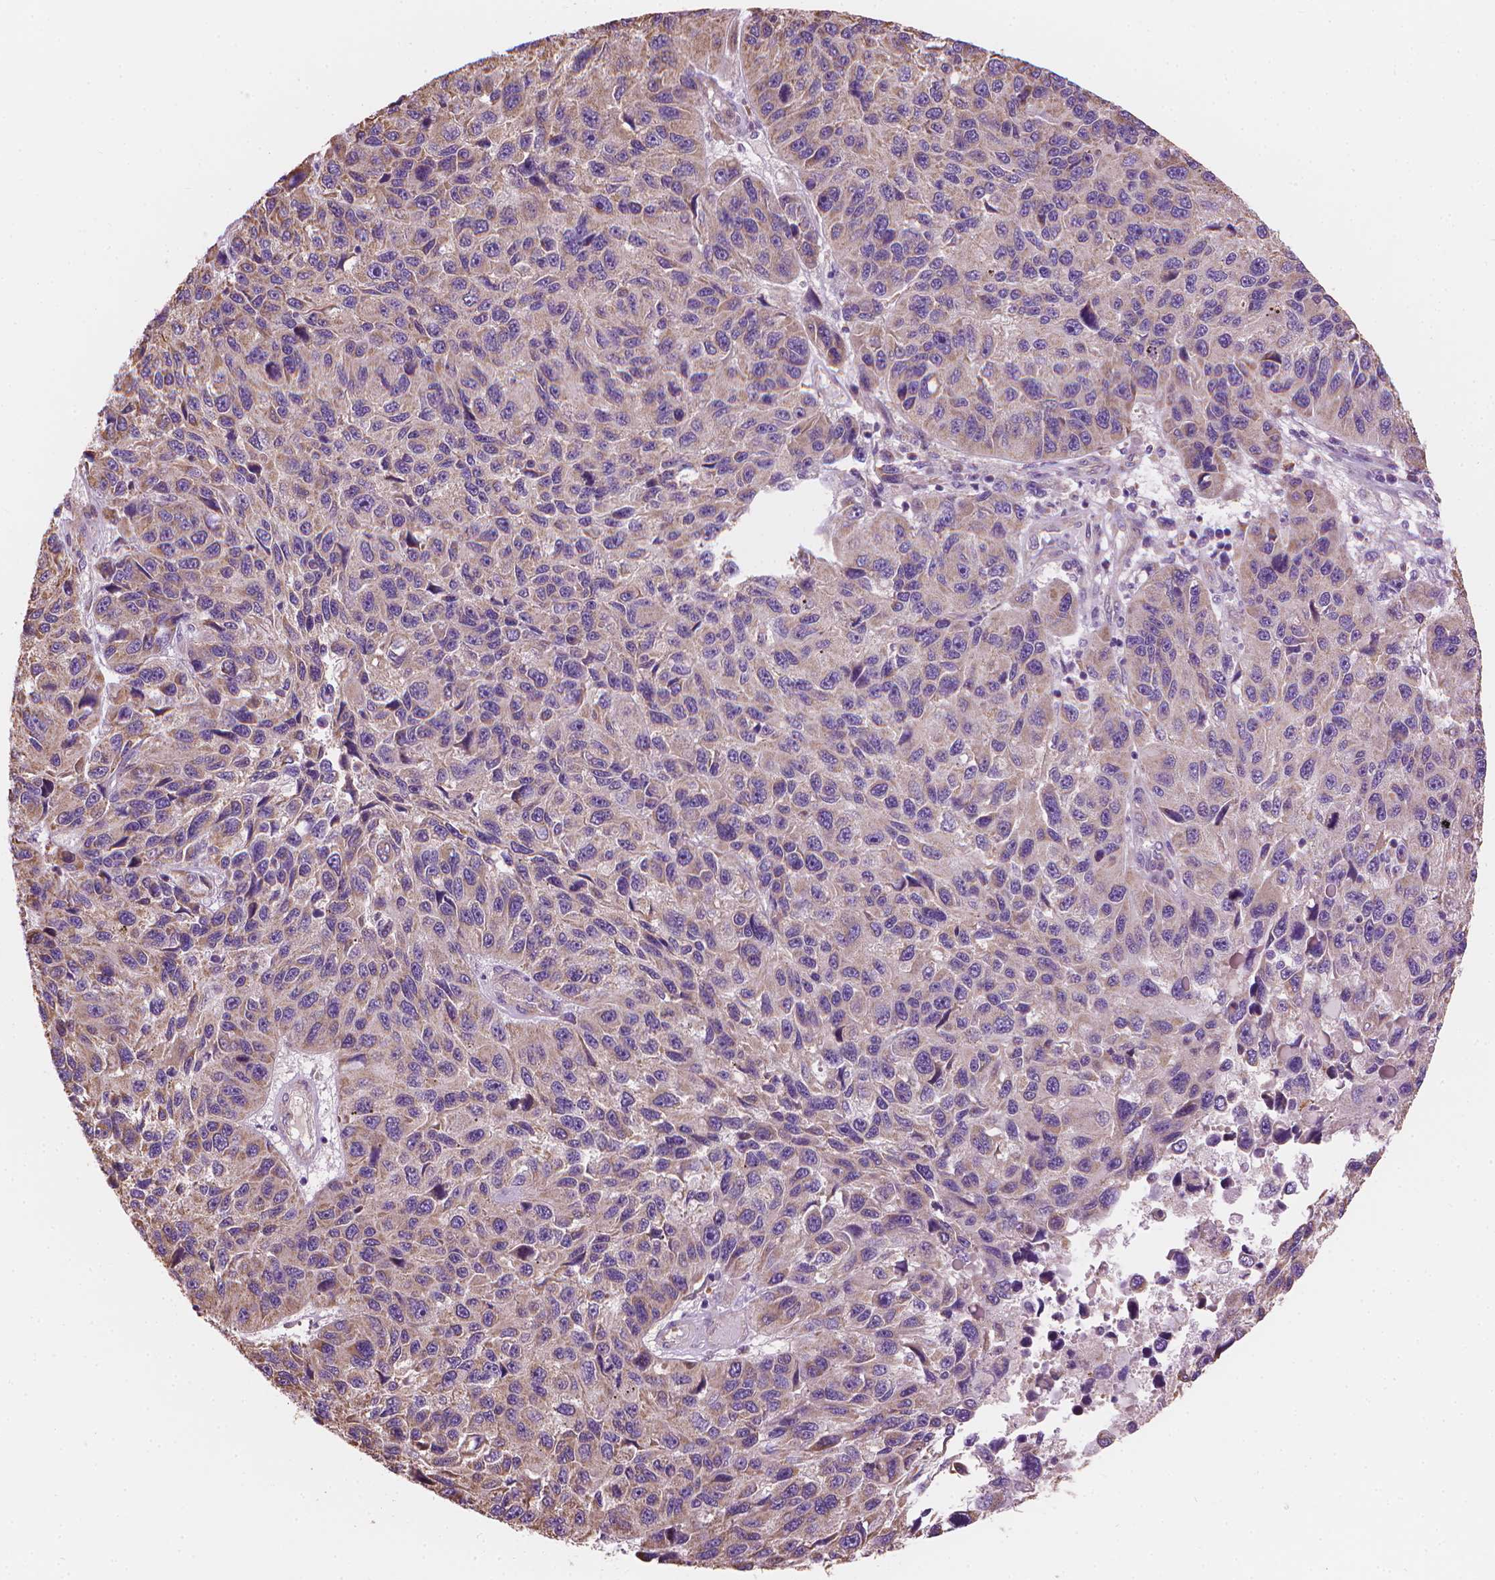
{"staining": {"intensity": "moderate", "quantity": "<25%", "location": "cytoplasmic/membranous"}, "tissue": "melanoma", "cell_type": "Tumor cells", "image_type": "cancer", "snomed": [{"axis": "morphology", "description": "Malignant melanoma, NOS"}, {"axis": "topography", "description": "Skin"}], "caption": "Protein expression analysis of melanoma reveals moderate cytoplasmic/membranous expression in about <25% of tumor cells.", "gene": "TTC29", "patient": {"sex": "male", "age": 53}}